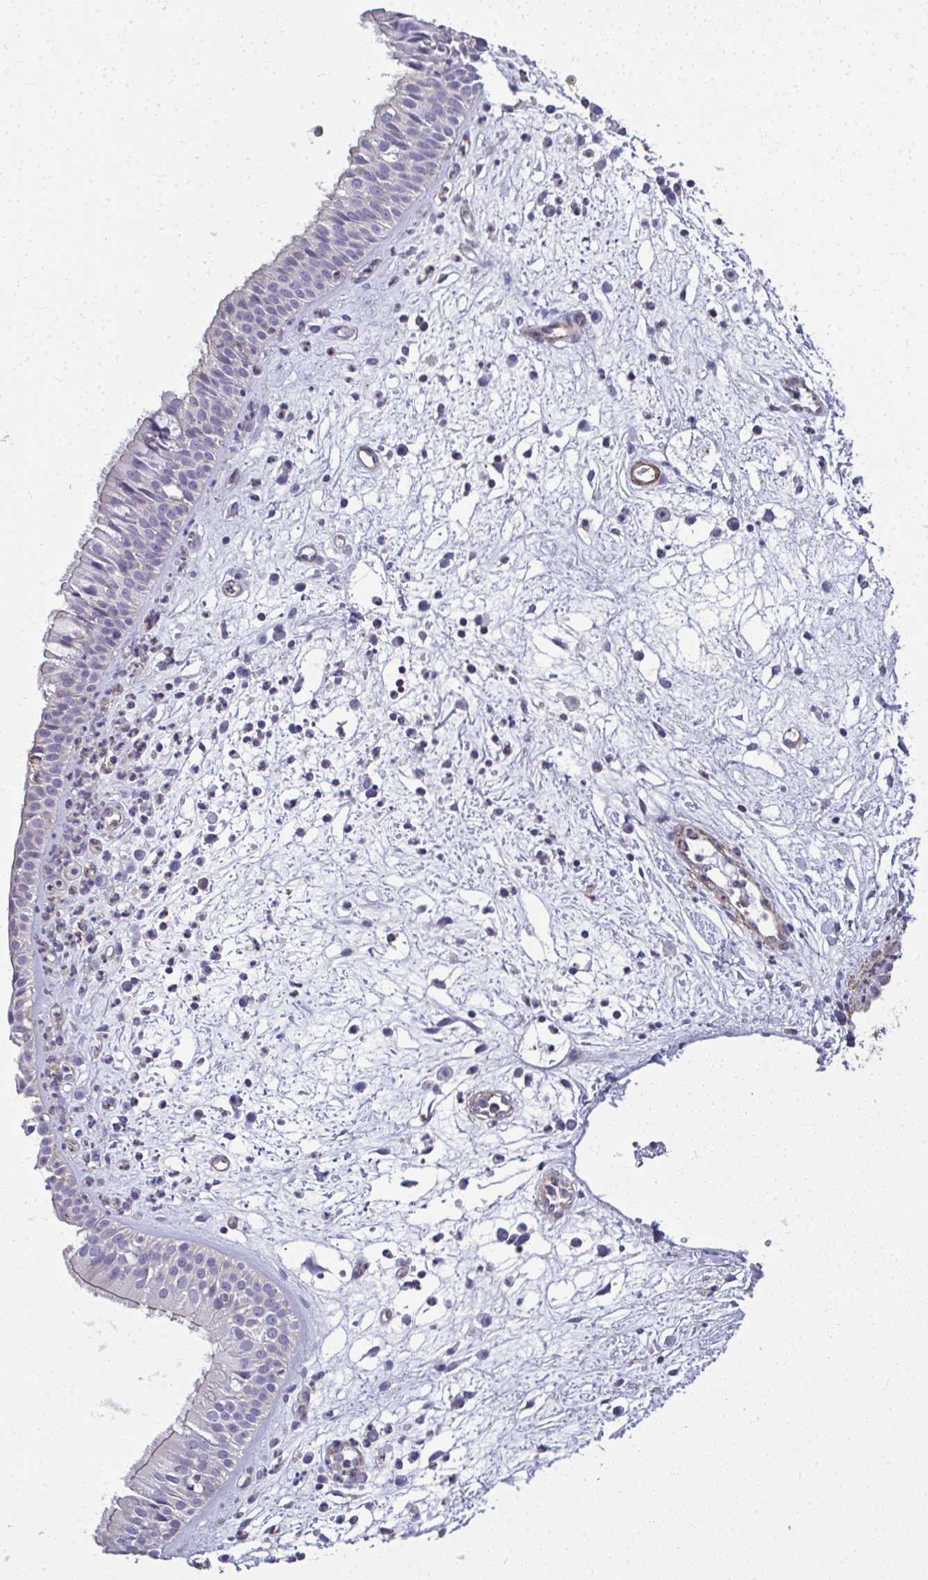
{"staining": {"intensity": "negative", "quantity": "none", "location": "none"}, "tissue": "nasopharynx", "cell_type": "Respiratory epithelial cells", "image_type": "normal", "snomed": [{"axis": "morphology", "description": "Normal tissue, NOS"}, {"axis": "topography", "description": "Nasopharynx"}], "caption": "High power microscopy photomicrograph of an IHC micrograph of unremarkable nasopharynx, revealing no significant positivity in respiratory epithelial cells. The staining was performed using DAB (3,3'-diaminobenzidine) to visualize the protein expression in brown, while the nuclei were stained in blue with hematoxylin (Magnification: 20x).", "gene": "MYL1", "patient": {"sex": "male", "age": 65}}